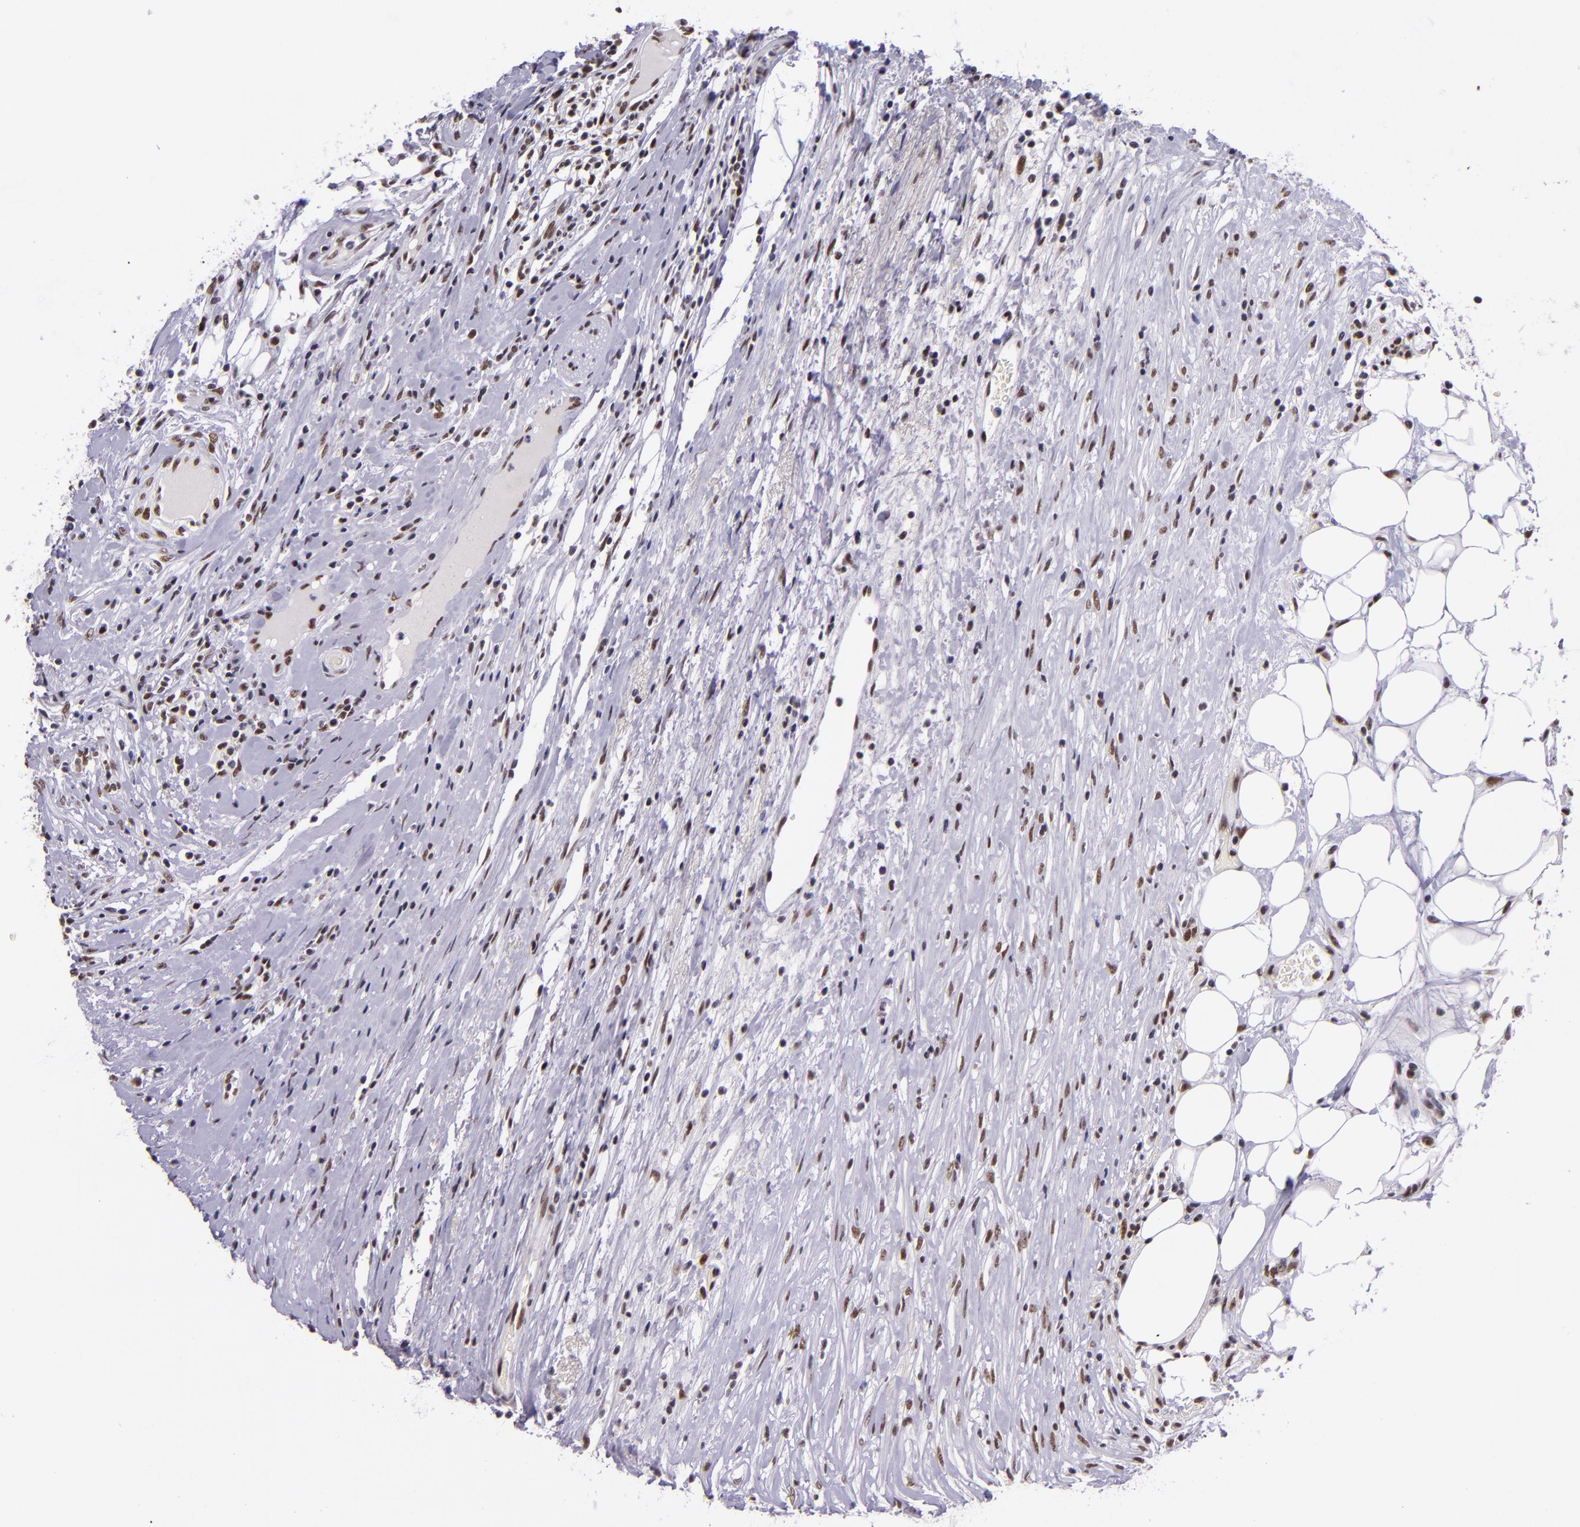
{"staining": {"intensity": "strong", "quantity": ">75%", "location": "nuclear"}, "tissue": "colorectal cancer", "cell_type": "Tumor cells", "image_type": "cancer", "snomed": [{"axis": "morphology", "description": "Adenocarcinoma, NOS"}, {"axis": "topography", "description": "Colon"}], "caption": "Human adenocarcinoma (colorectal) stained with a brown dye displays strong nuclear positive positivity in approximately >75% of tumor cells.", "gene": "GPKOW", "patient": {"sex": "female", "age": 53}}